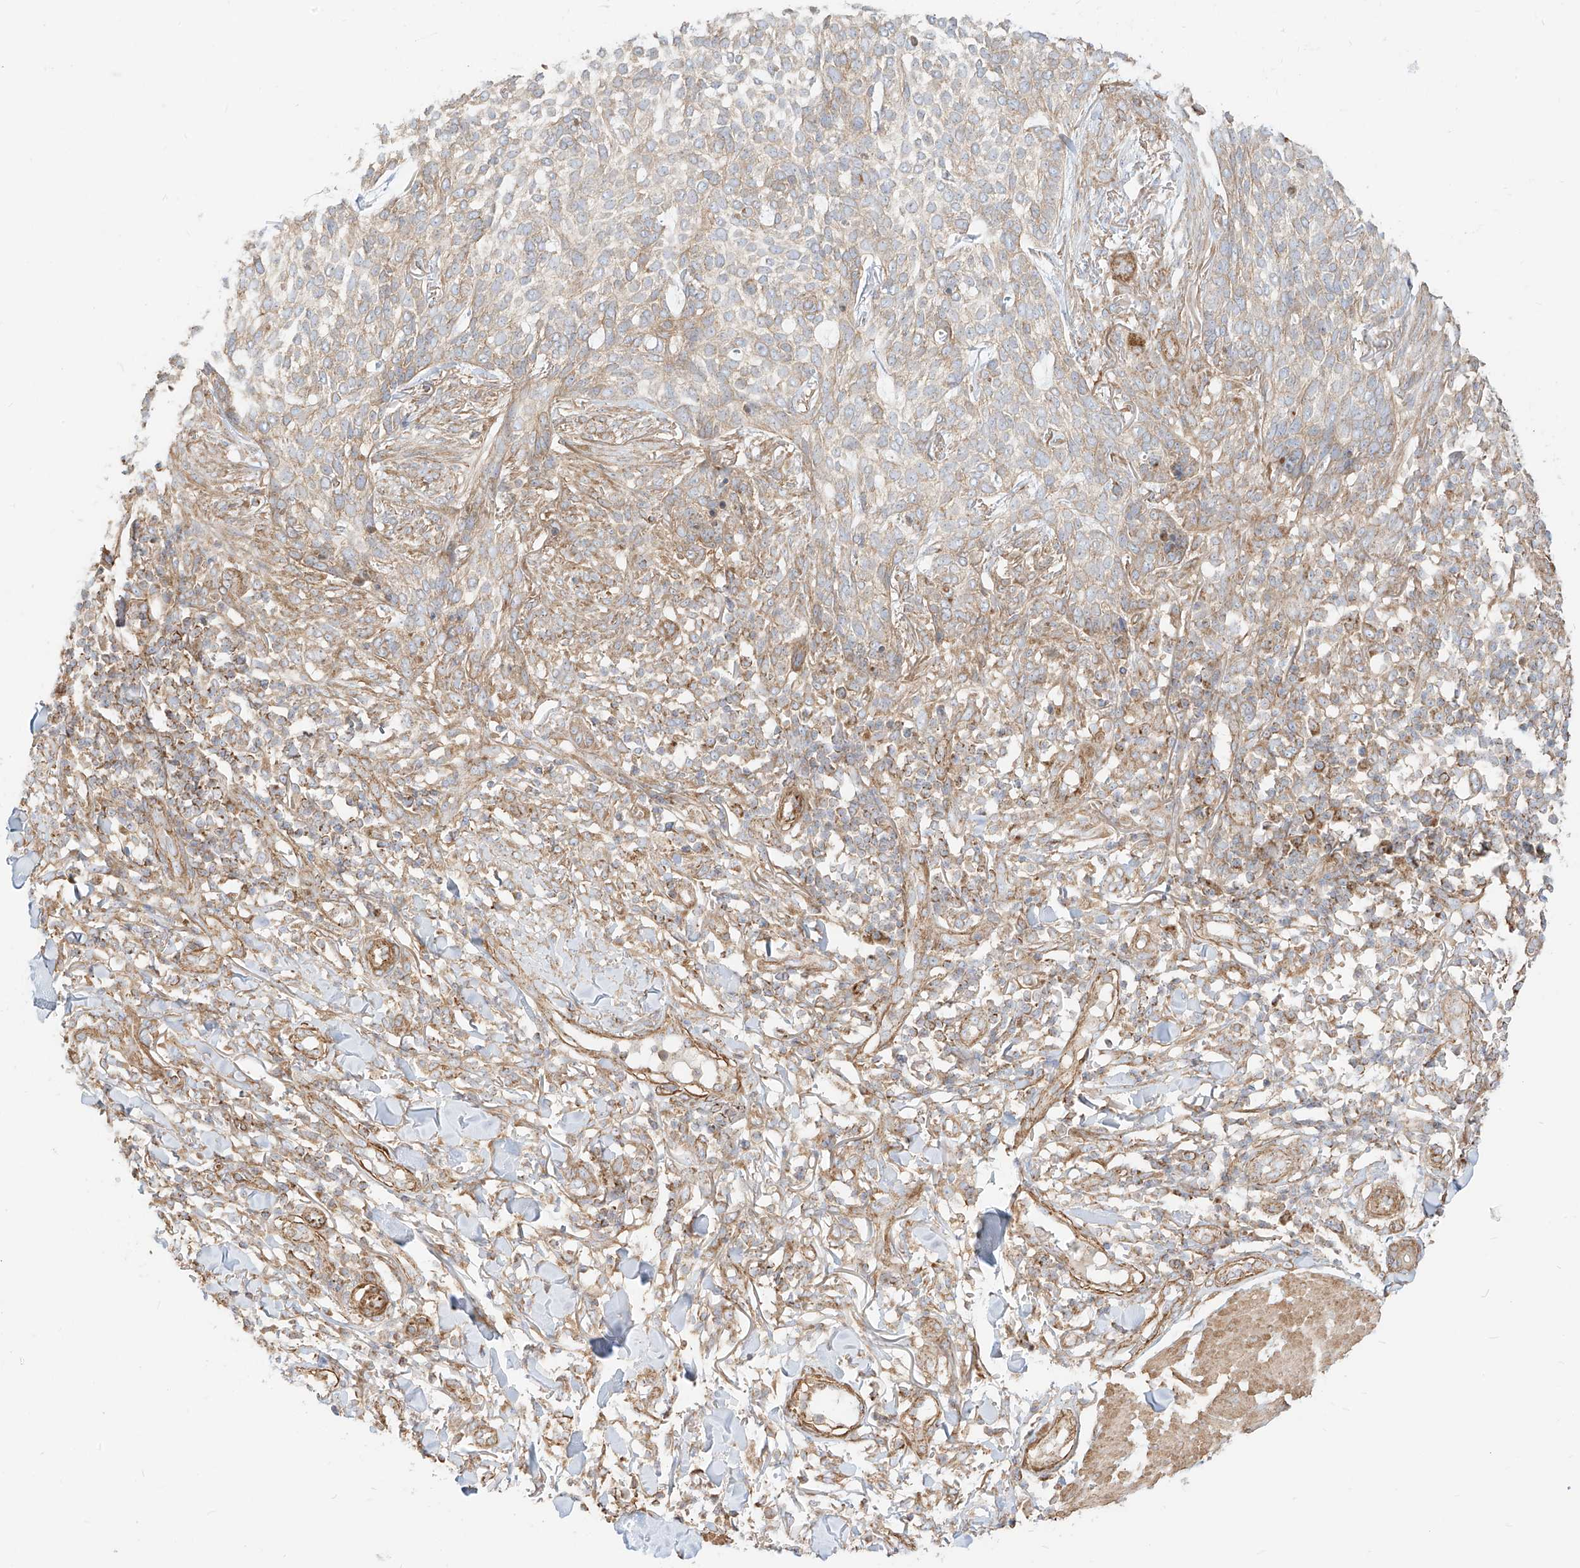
{"staining": {"intensity": "weak", "quantity": "25%-75%", "location": "cytoplasmic/membranous"}, "tissue": "skin cancer", "cell_type": "Tumor cells", "image_type": "cancer", "snomed": [{"axis": "morphology", "description": "Basal cell carcinoma"}, {"axis": "topography", "description": "Skin"}], "caption": "Weak cytoplasmic/membranous expression is appreciated in about 25%-75% of tumor cells in skin cancer (basal cell carcinoma).", "gene": "PLCL1", "patient": {"sex": "female", "age": 64}}